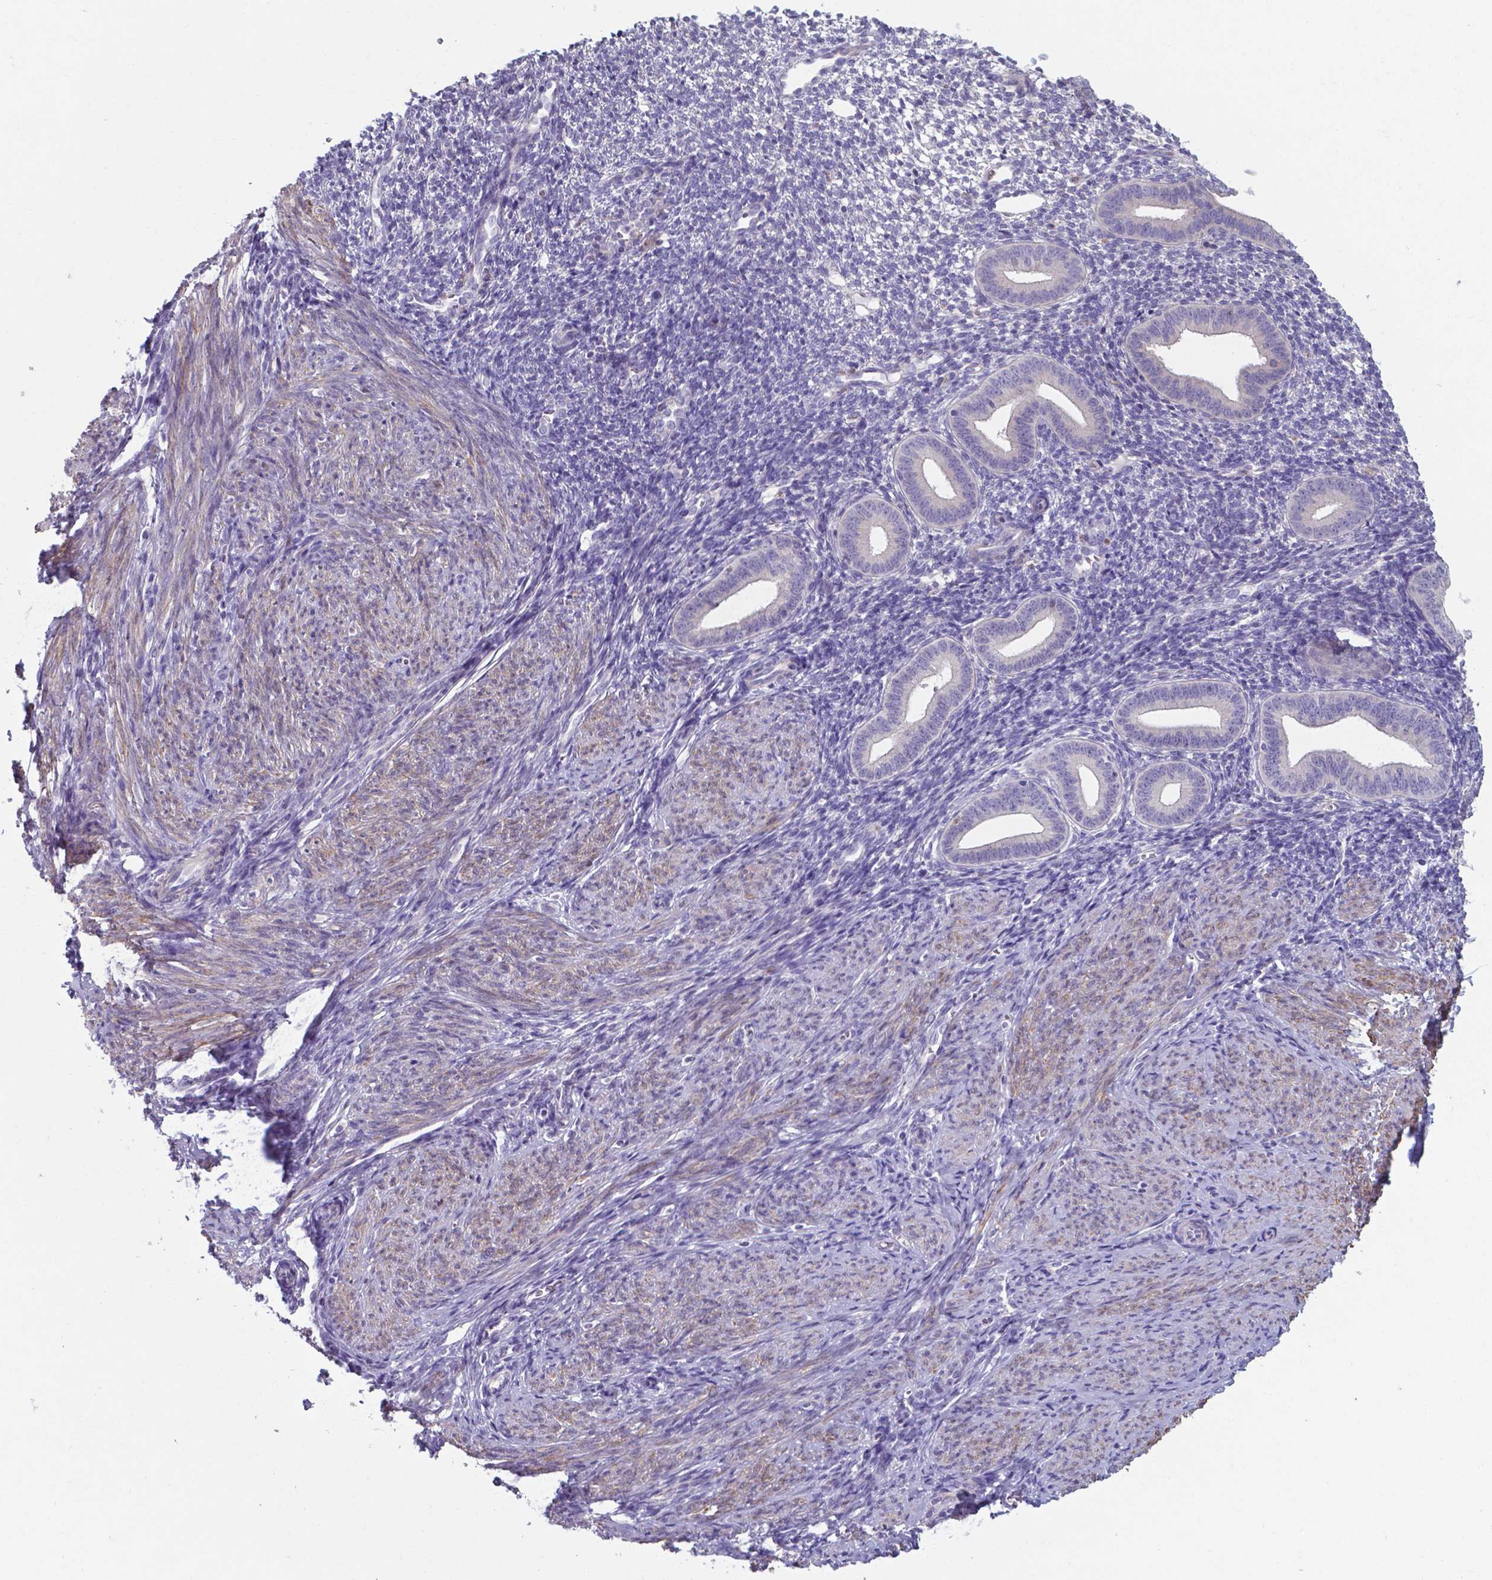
{"staining": {"intensity": "negative", "quantity": "none", "location": "none"}, "tissue": "endometrium", "cell_type": "Cells in endometrial stroma", "image_type": "normal", "snomed": [{"axis": "morphology", "description": "Normal tissue, NOS"}, {"axis": "topography", "description": "Endometrium"}], "caption": "There is no significant staining in cells in endometrial stroma of endometrium. (DAB (3,3'-diaminobenzidine) immunohistochemistry, high magnification).", "gene": "AP5B1", "patient": {"sex": "female", "age": 40}}